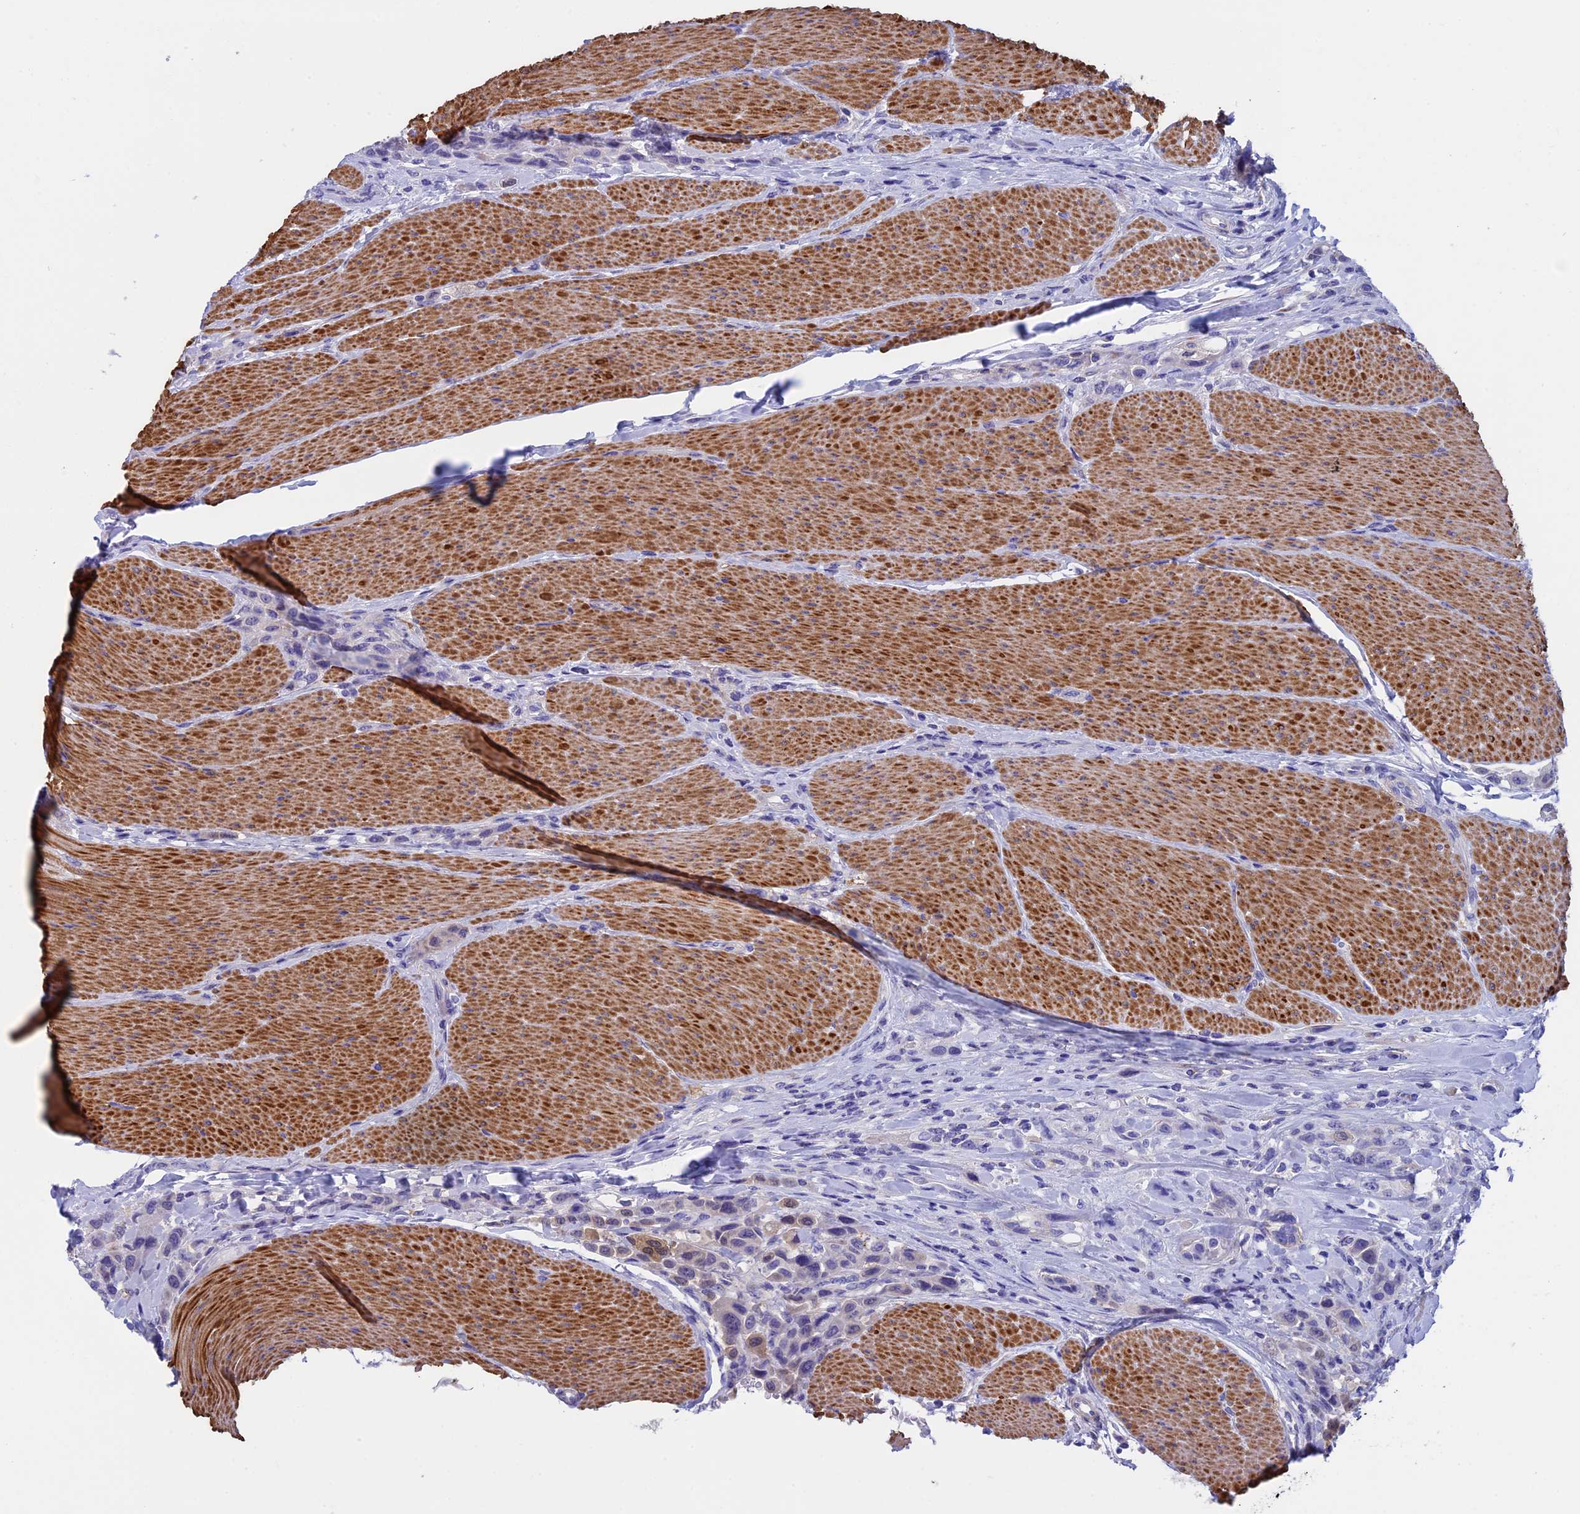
{"staining": {"intensity": "negative", "quantity": "none", "location": "none"}, "tissue": "urothelial cancer", "cell_type": "Tumor cells", "image_type": "cancer", "snomed": [{"axis": "morphology", "description": "Urothelial carcinoma, High grade"}, {"axis": "topography", "description": "Urinary bladder"}], "caption": "An immunohistochemistry micrograph of urothelial carcinoma (high-grade) is shown. There is no staining in tumor cells of urothelial carcinoma (high-grade). The staining is performed using DAB (3,3'-diaminobenzidine) brown chromogen with nuclei counter-stained in using hematoxylin.", "gene": "ADH7", "patient": {"sex": "male", "age": 50}}